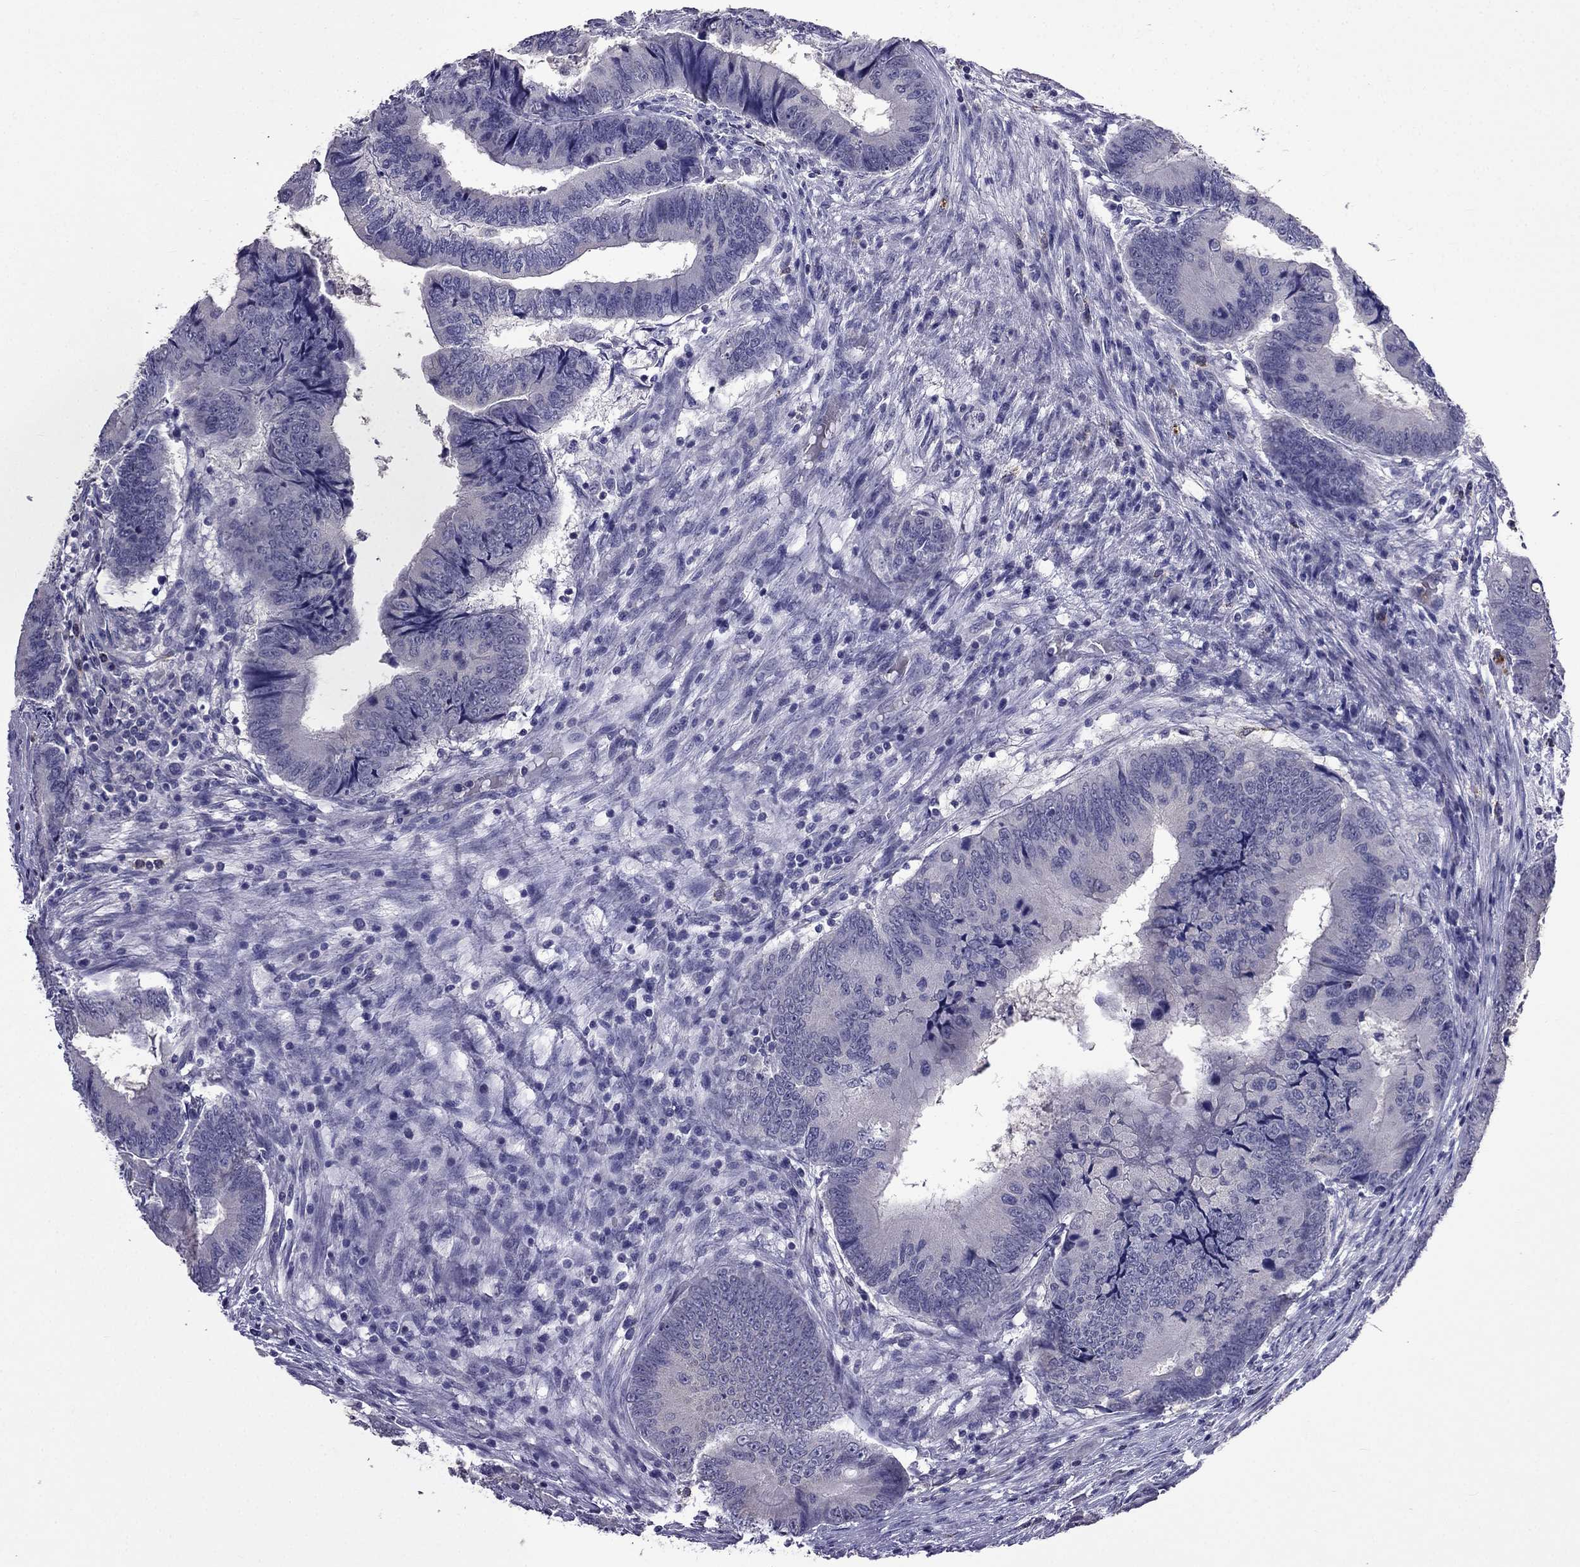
{"staining": {"intensity": "negative", "quantity": "none", "location": "none"}, "tissue": "colorectal cancer", "cell_type": "Tumor cells", "image_type": "cancer", "snomed": [{"axis": "morphology", "description": "Adenocarcinoma, NOS"}, {"axis": "topography", "description": "Colon"}], "caption": "Immunohistochemistry photomicrograph of neoplastic tissue: human colorectal cancer (adenocarcinoma) stained with DAB (3,3'-diaminobenzidine) reveals no significant protein positivity in tumor cells.", "gene": "AQP9", "patient": {"sex": "male", "age": 53}}